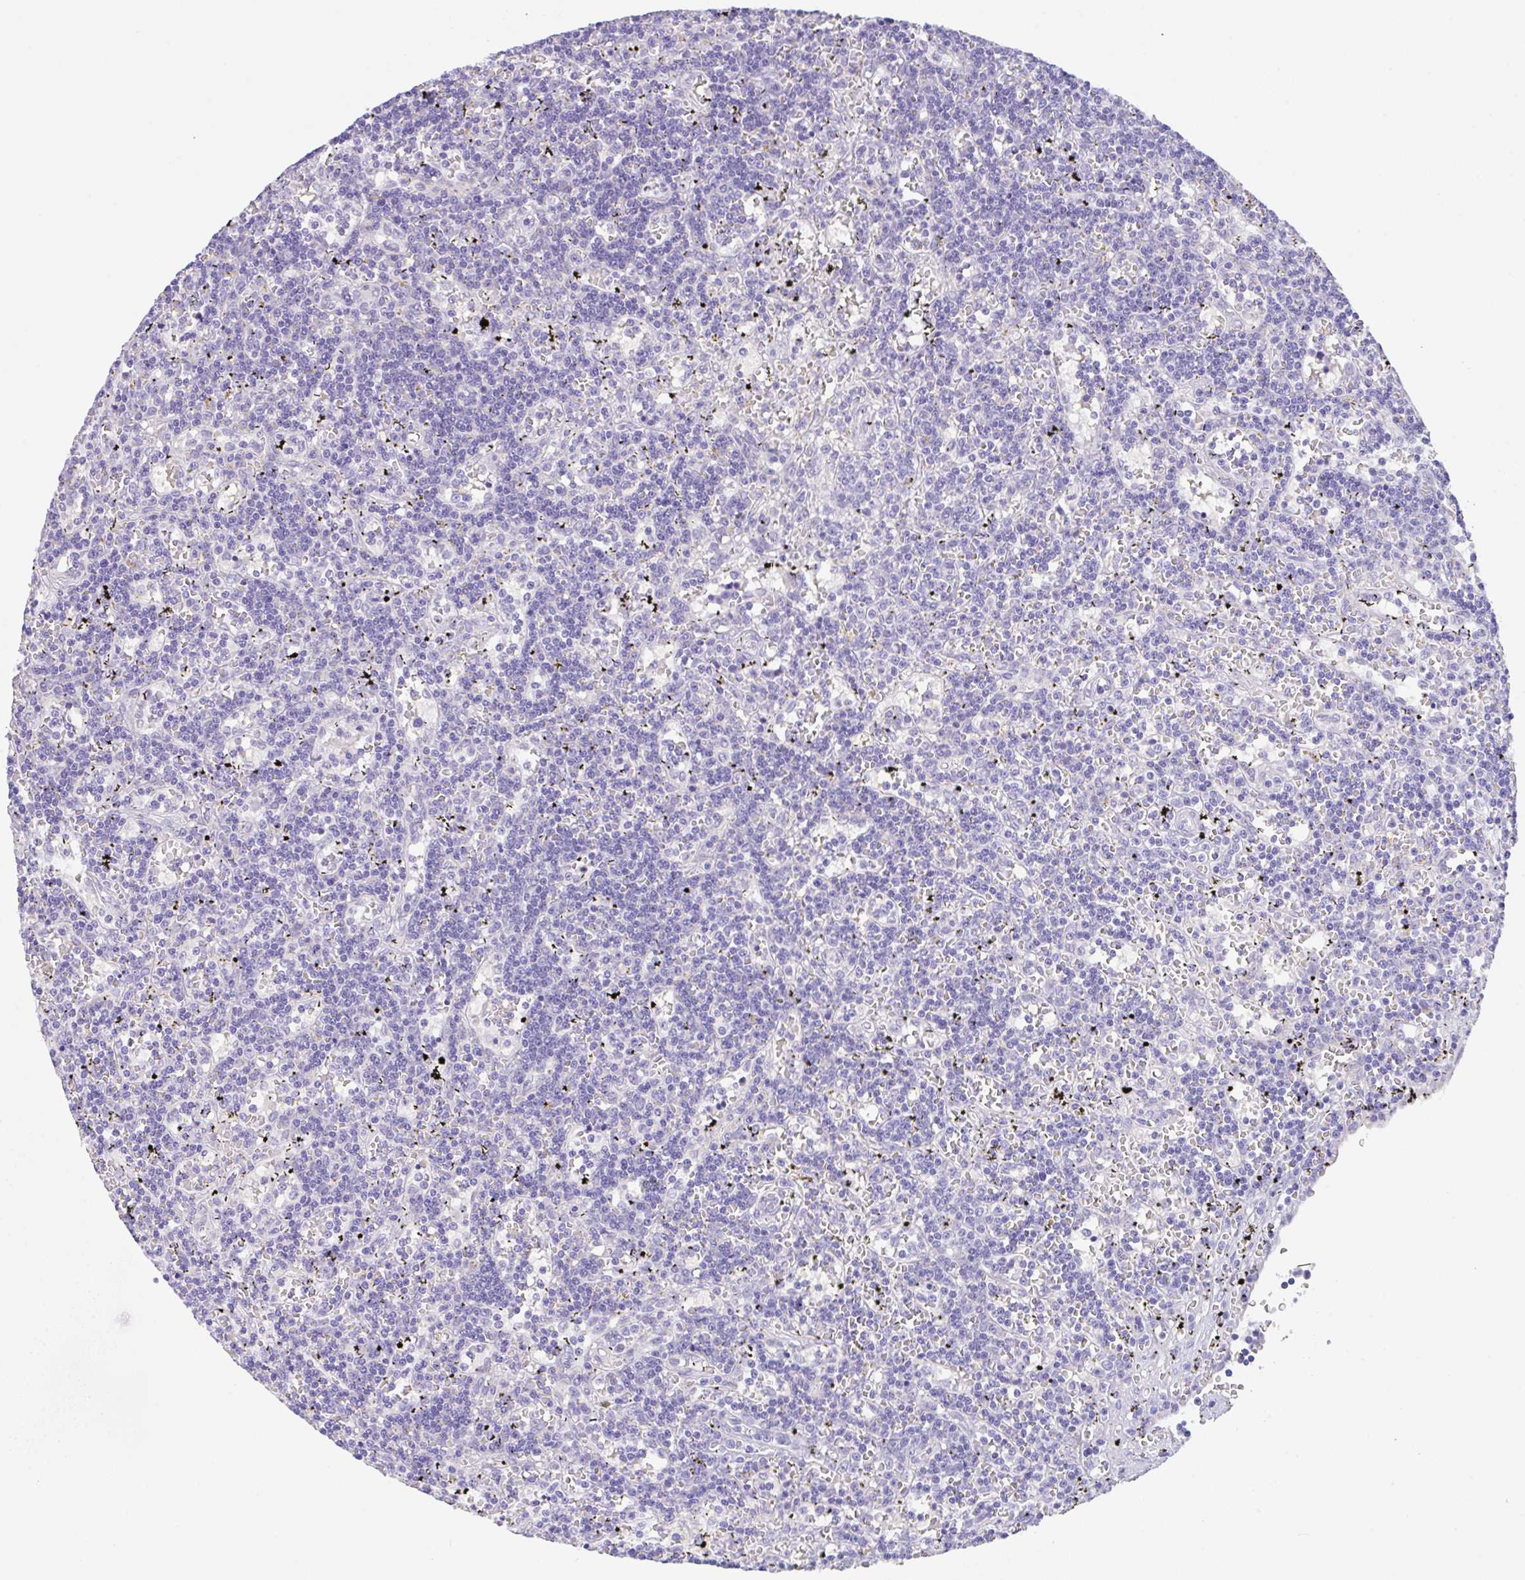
{"staining": {"intensity": "negative", "quantity": "none", "location": "none"}, "tissue": "lymphoma", "cell_type": "Tumor cells", "image_type": "cancer", "snomed": [{"axis": "morphology", "description": "Malignant lymphoma, non-Hodgkin's type, Low grade"}, {"axis": "topography", "description": "Spleen"}], "caption": "IHC histopathology image of human lymphoma stained for a protein (brown), which reveals no positivity in tumor cells.", "gene": "TRAF4", "patient": {"sex": "male", "age": 60}}